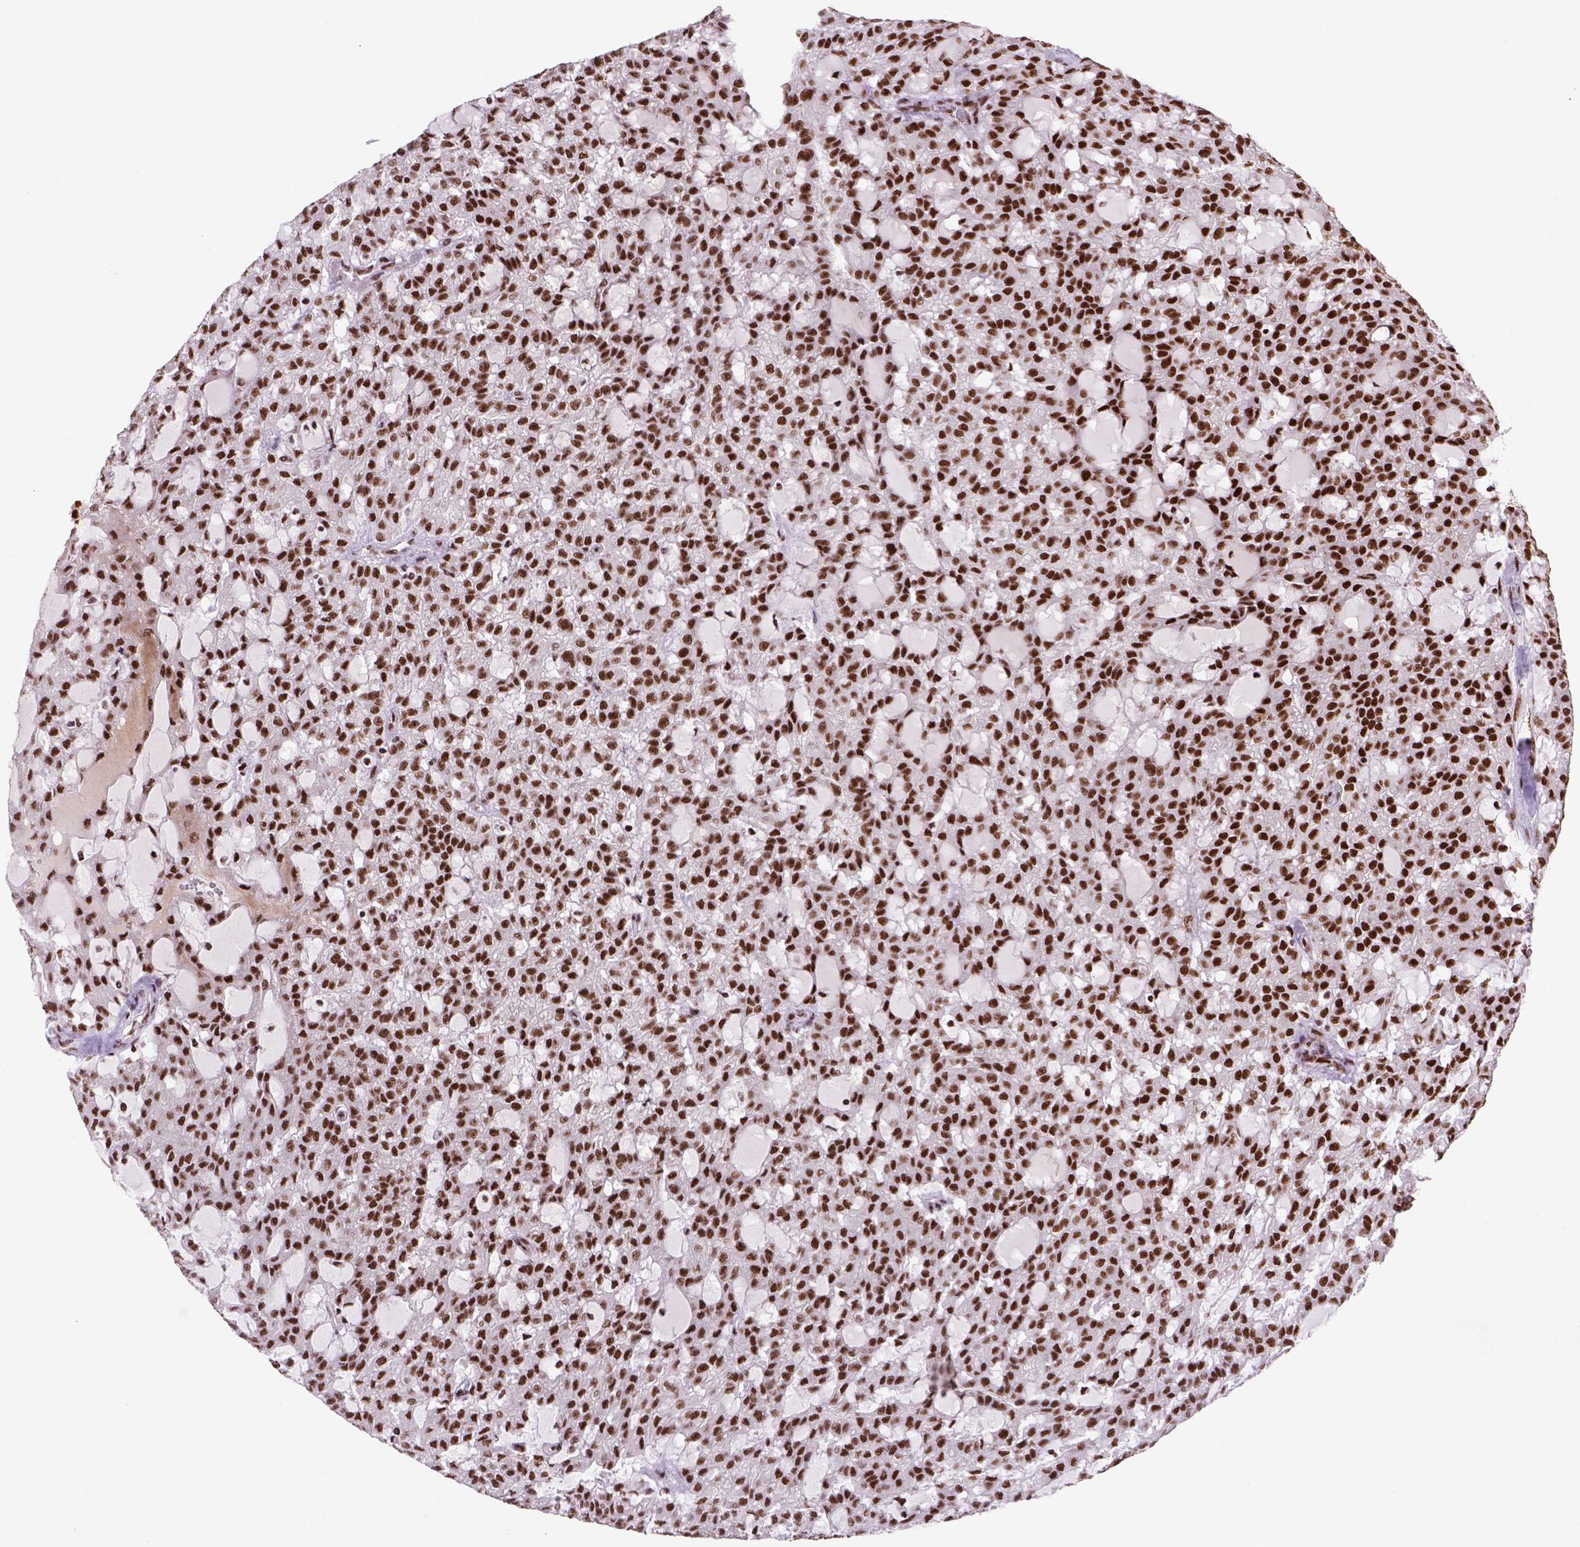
{"staining": {"intensity": "strong", "quantity": ">75%", "location": "nuclear"}, "tissue": "renal cancer", "cell_type": "Tumor cells", "image_type": "cancer", "snomed": [{"axis": "morphology", "description": "Adenocarcinoma, NOS"}, {"axis": "topography", "description": "Kidney"}], "caption": "Brown immunohistochemical staining in human renal cancer exhibits strong nuclear expression in about >75% of tumor cells.", "gene": "NSMCE2", "patient": {"sex": "male", "age": 63}}